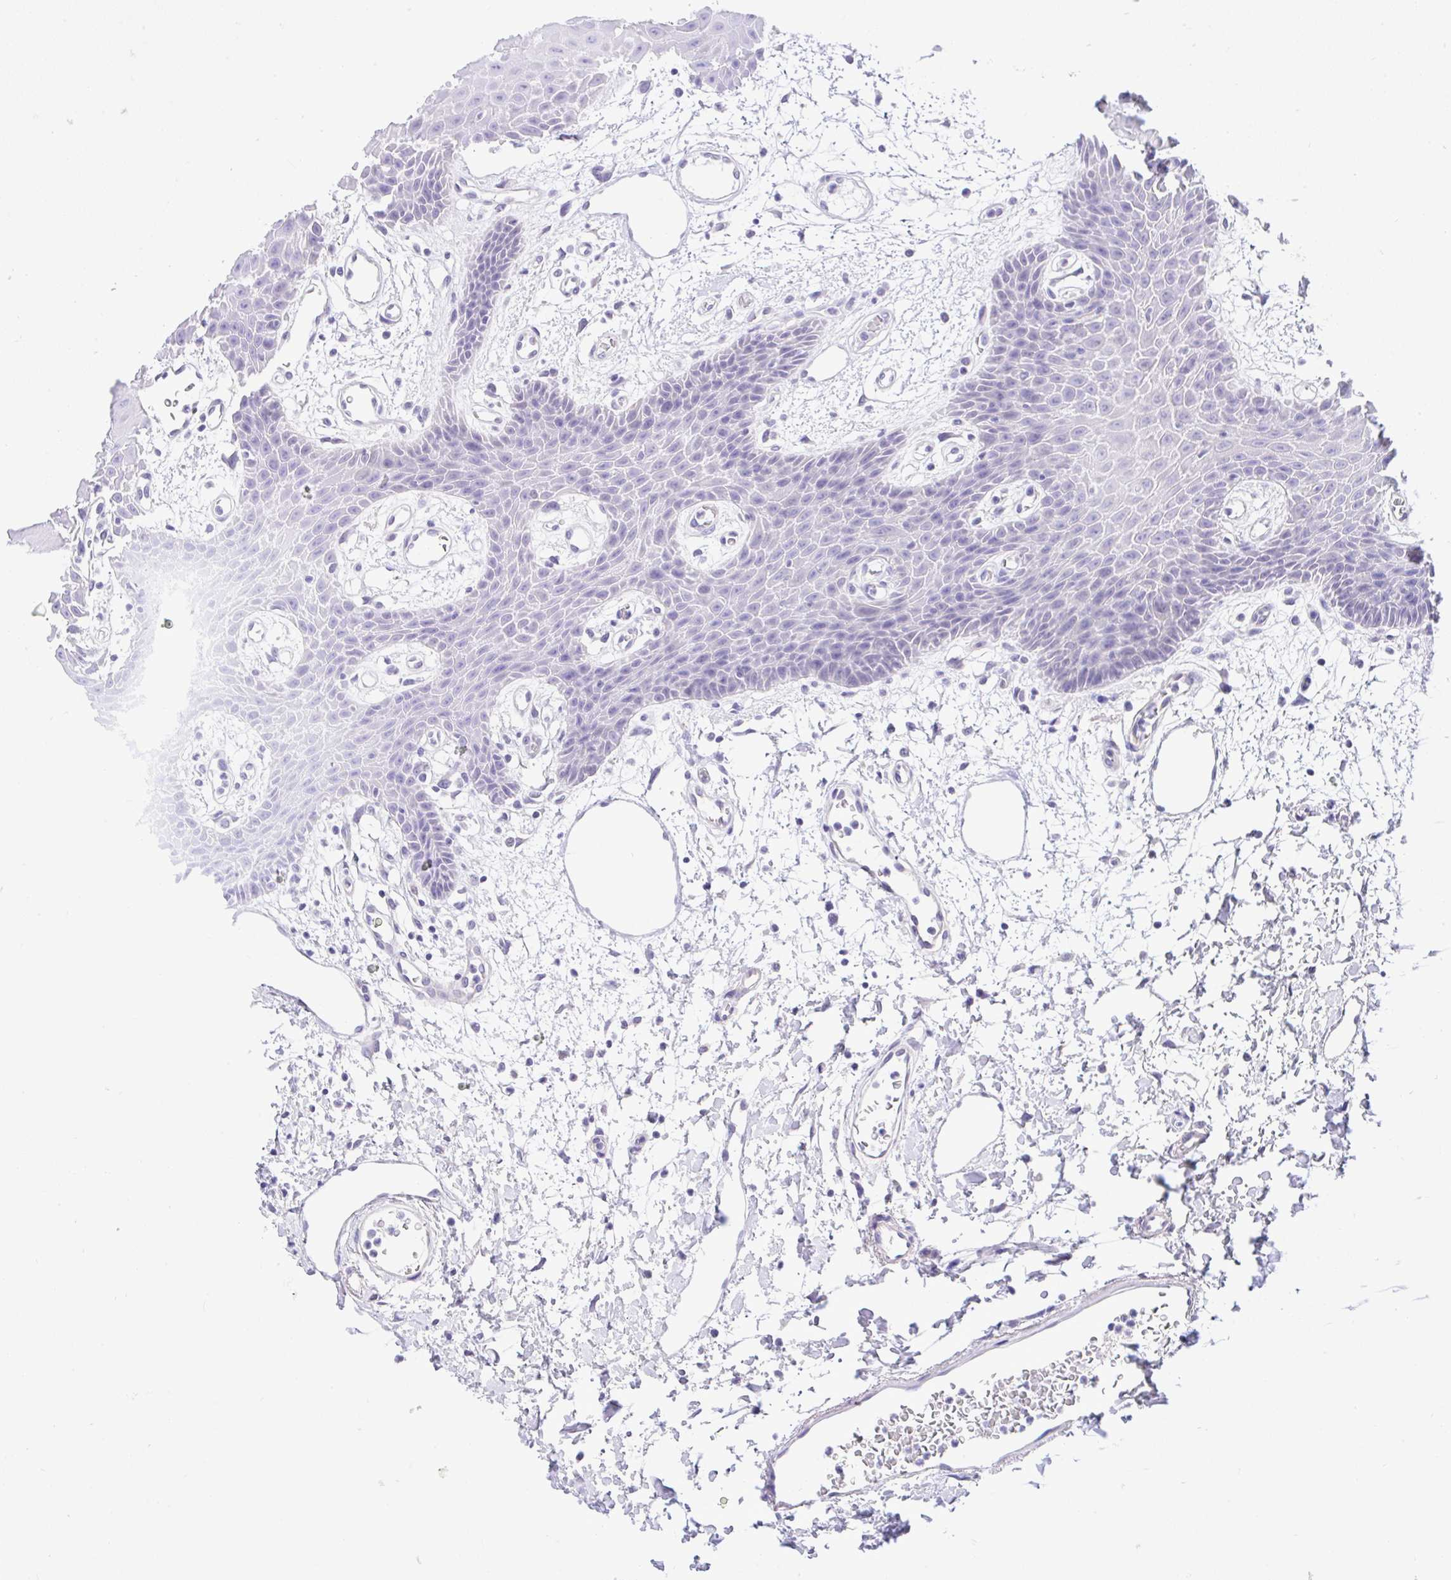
{"staining": {"intensity": "negative", "quantity": "none", "location": "none"}, "tissue": "oral mucosa", "cell_type": "Squamous epithelial cells", "image_type": "normal", "snomed": [{"axis": "morphology", "description": "Normal tissue, NOS"}, {"axis": "topography", "description": "Oral tissue"}], "caption": "Immunohistochemistry of normal human oral mucosa reveals no expression in squamous epithelial cells.", "gene": "ANO4", "patient": {"sex": "female", "age": 59}}